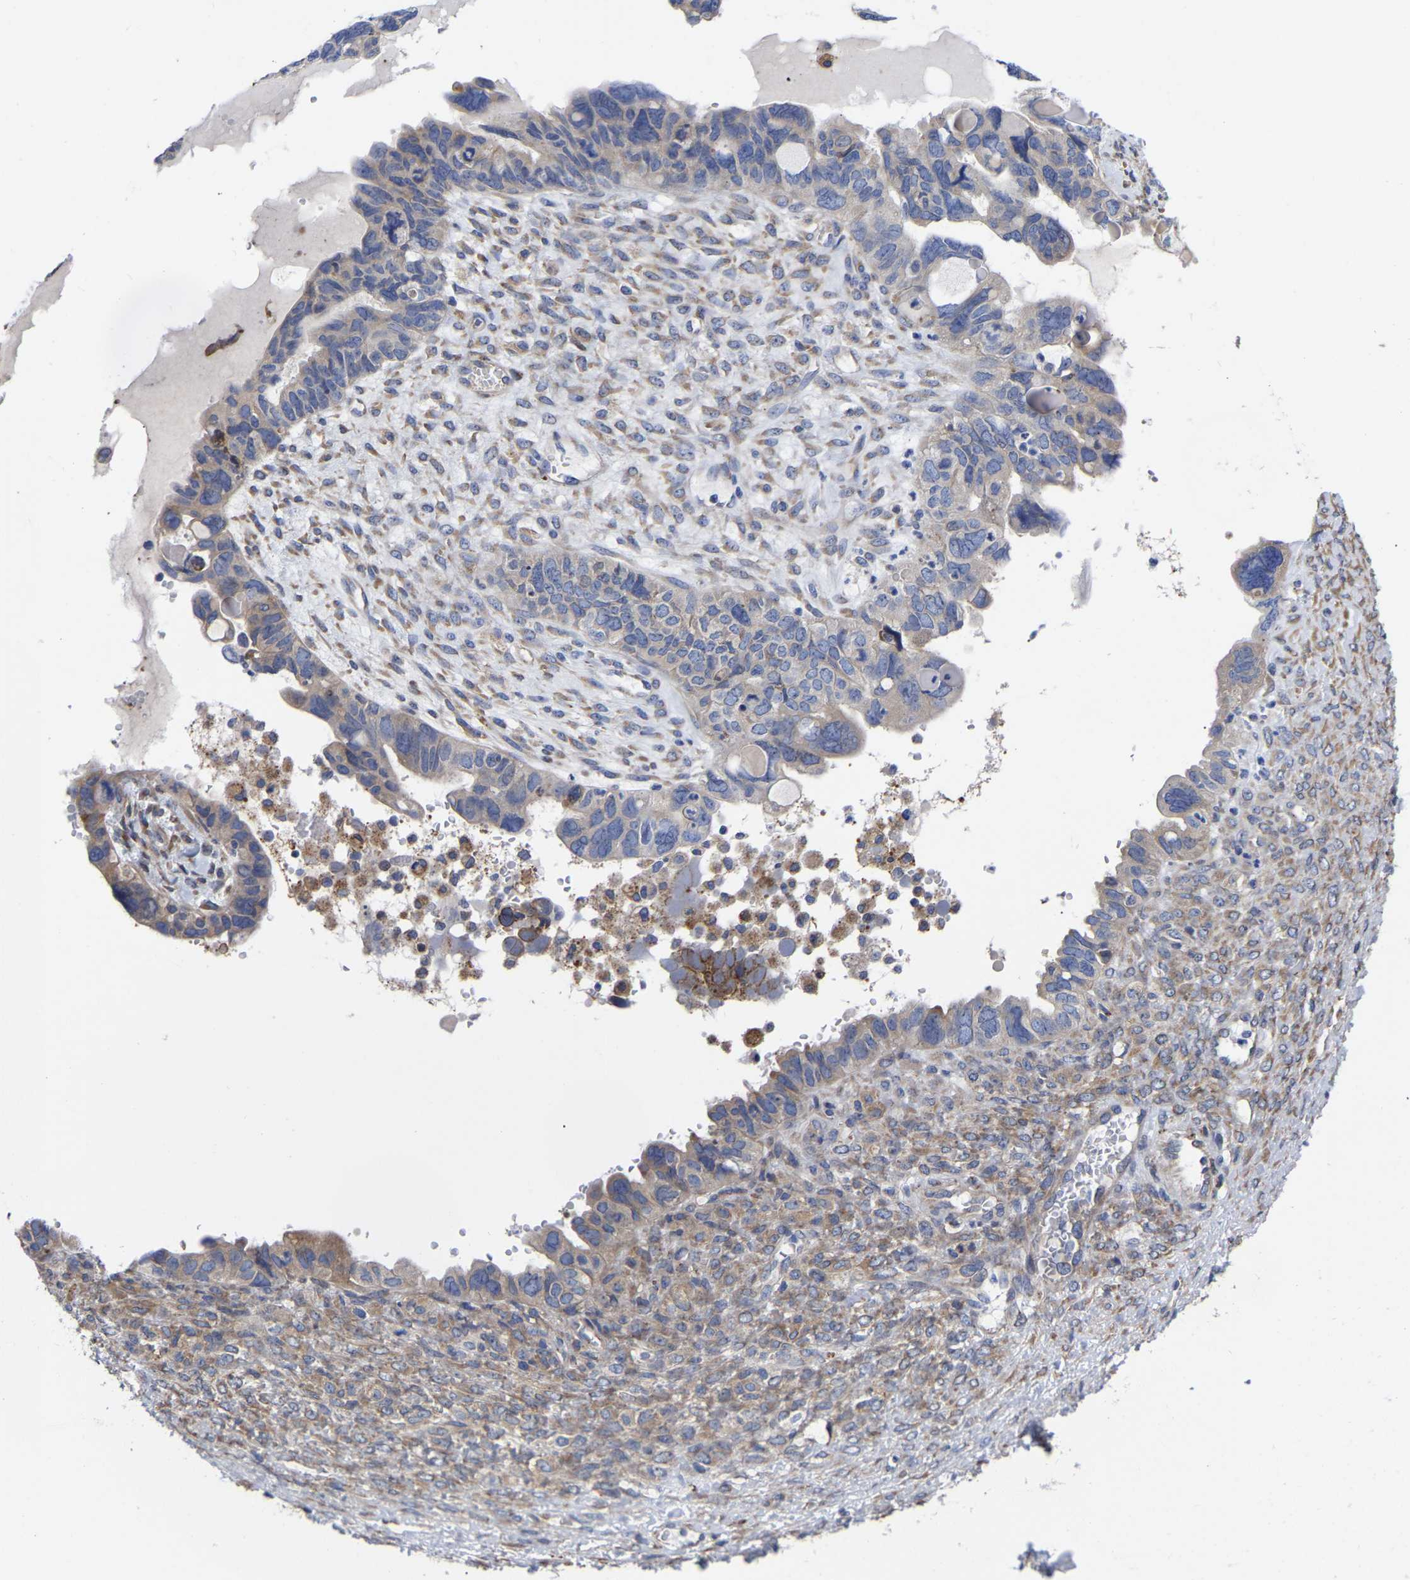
{"staining": {"intensity": "moderate", "quantity": "<25%", "location": "cytoplasmic/membranous"}, "tissue": "ovarian cancer", "cell_type": "Tumor cells", "image_type": "cancer", "snomed": [{"axis": "morphology", "description": "Cystadenocarcinoma, serous, NOS"}, {"axis": "topography", "description": "Ovary"}], "caption": "Protein staining reveals moderate cytoplasmic/membranous staining in approximately <25% of tumor cells in serous cystadenocarcinoma (ovarian).", "gene": "CFAP298", "patient": {"sex": "female", "age": 79}}